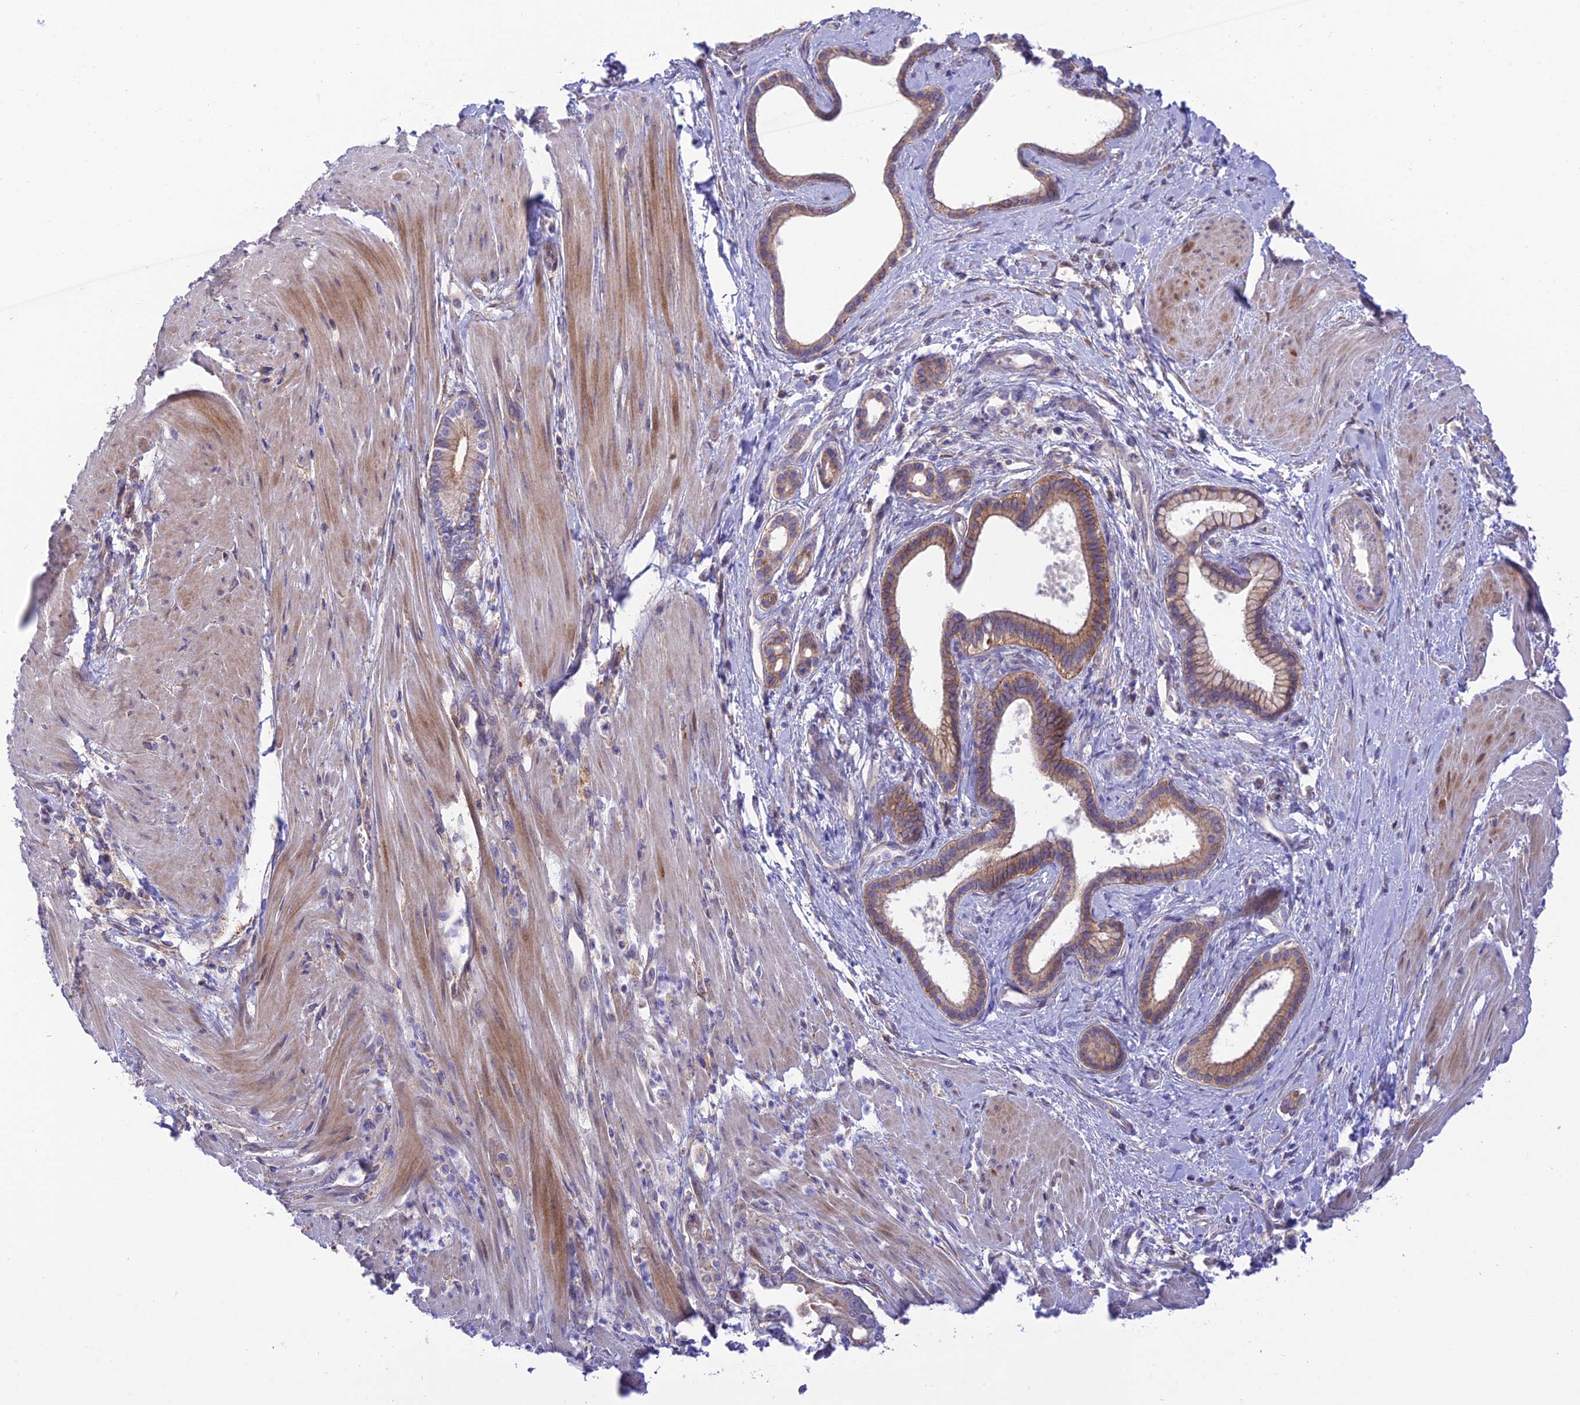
{"staining": {"intensity": "moderate", "quantity": "25%-75%", "location": "cytoplasmic/membranous"}, "tissue": "pancreatic cancer", "cell_type": "Tumor cells", "image_type": "cancer", "snomed": [{"axis": "morphology", "description": "Adenocarcinoma, NOS"}, {"axis": "topography", "description": "Pancreas"}], "caption": "Protein analysis of adenocarcinoma (pancreatic) tissue displays moderate cytoplasmic/membranous expression in approximately 25%-75% of tumor cells.", "gene": "CCDC157", "patient": {"sex": "male", "age": 78}}